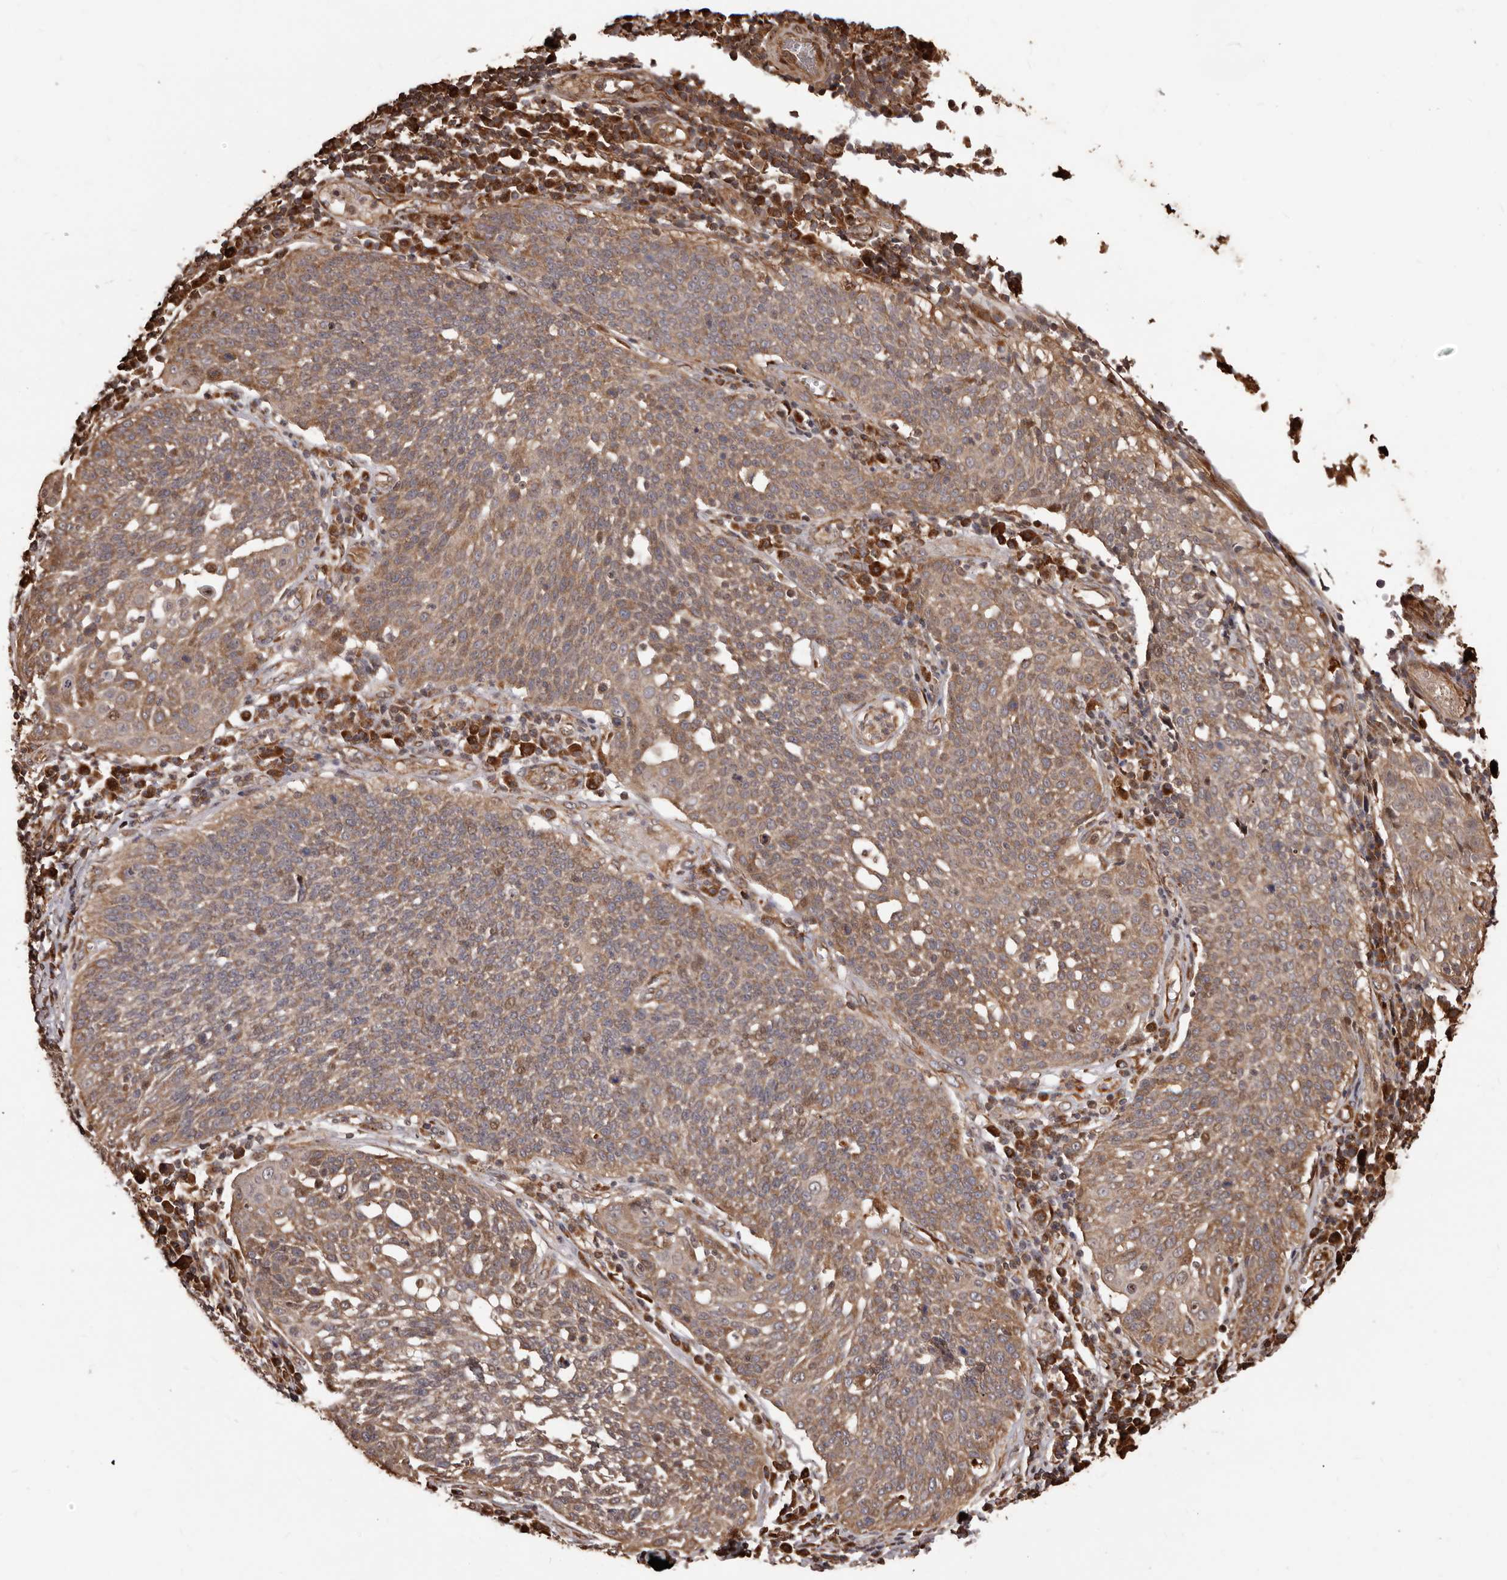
{"staining": {"intensity": "moderate", "quantity": "25%-75%", "location": "cytoplasmic/membranous"}, "tissue": "cervical cancer", "cell_type": "Tumor cells", "image_type": "cancer", "snomed": [{"axis": "morphology", "description": "Squamous cell carcinoma, NOS"}, {"axis": "topography", "description": "Cervix"}], "caption": "Cervical cancer tissue displays moderate cytoplasmic/membranous positivity in about 25%-75% of tumor cells", "gene": "MTO1", "patient": {"sex": "female", "age": 34}}